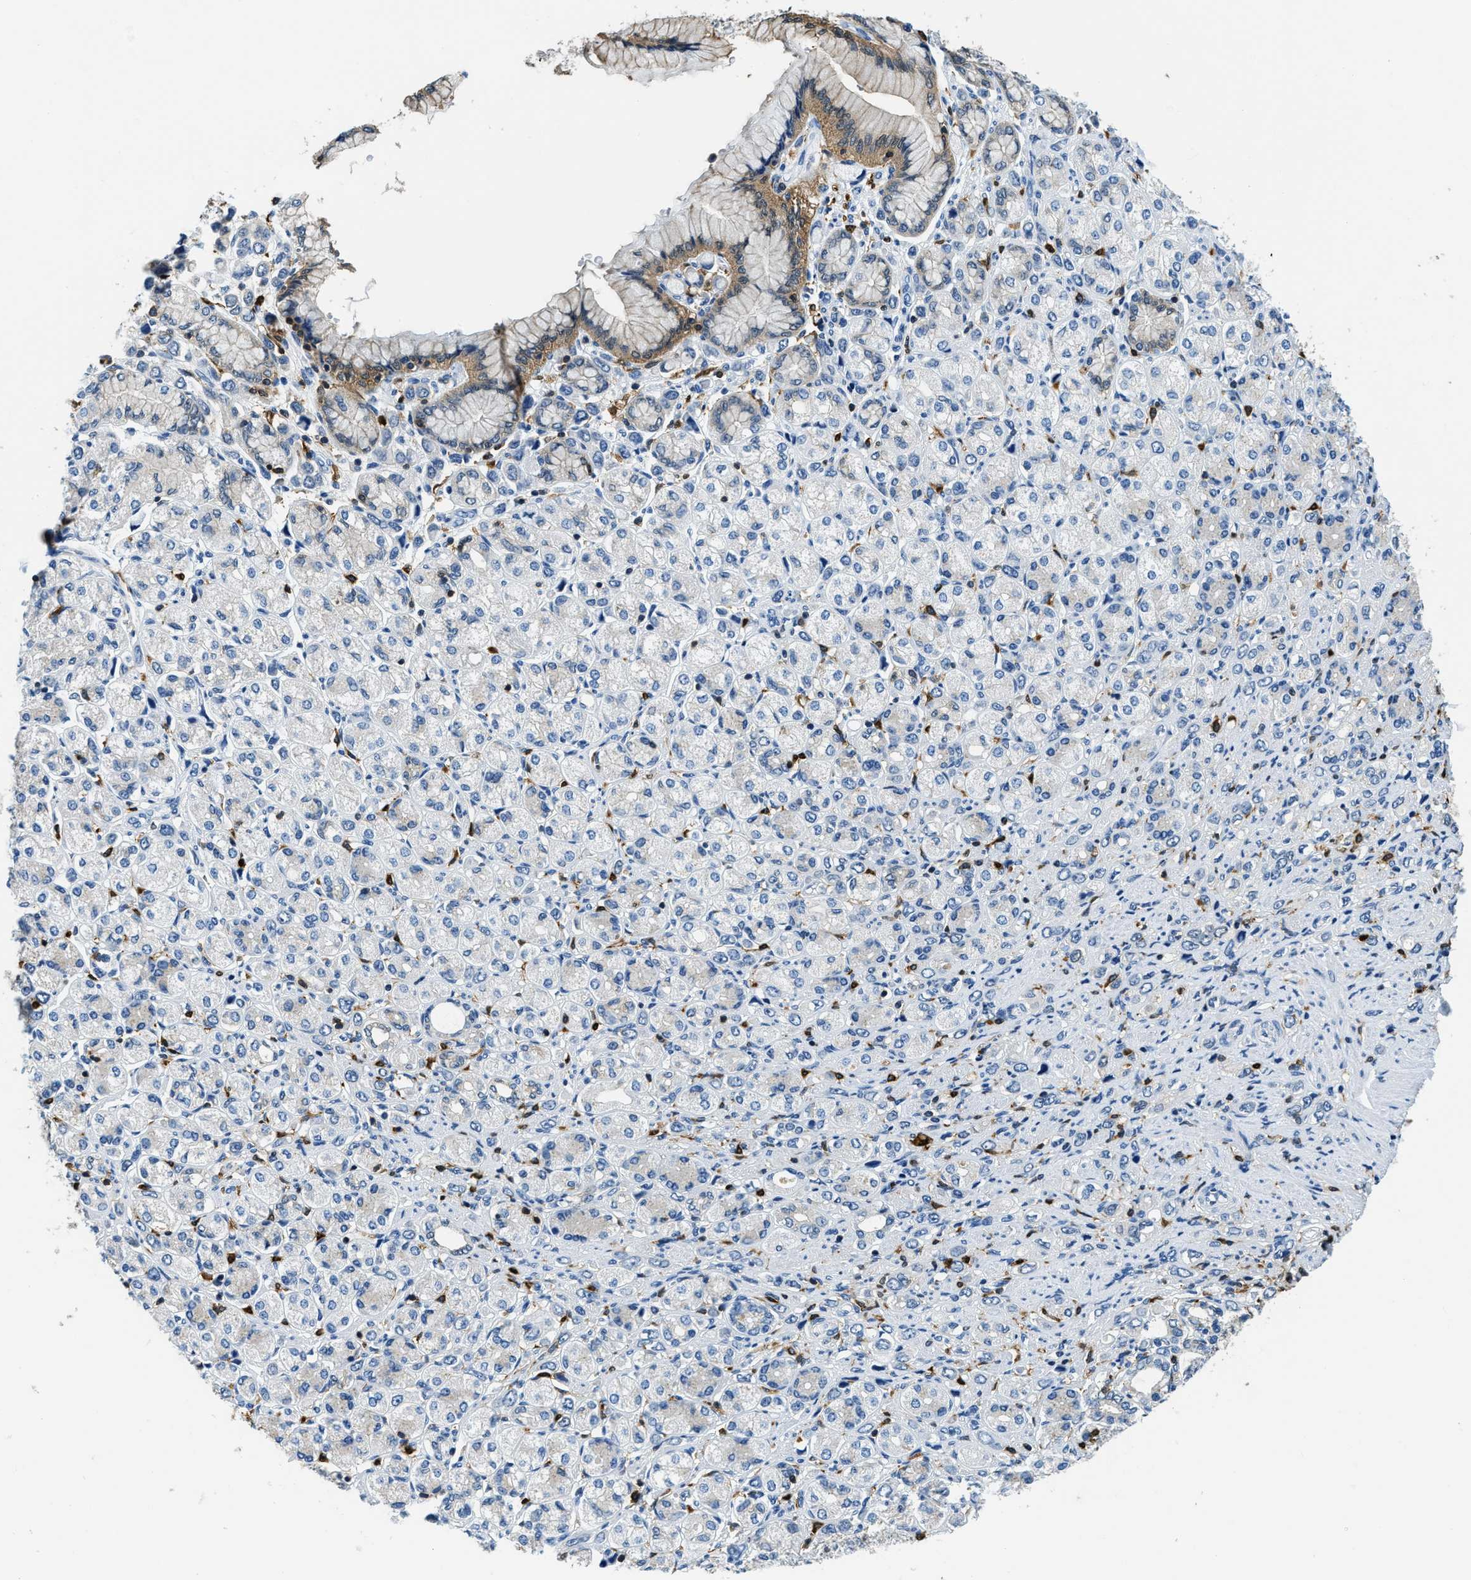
{"staining": {"intensity": "negative", "quantity": "none", "location": "none"}, "tissue": "stomach cancer", "cell_type": "Tumor cells", "image_type": "cancer", "snomed": [{"axis": "morphology", "description": "Adenocarcinoma, NOS"}, {"axis": "topography", "description": "Stomach"}], "caption": "DAB immunohistochemical staining of human stomach cancer (adenocarcinoma) exhibits no significant expression in tumor cells.", "gene": "CAPG", "patient": {"sex": "female", "age": 65}}